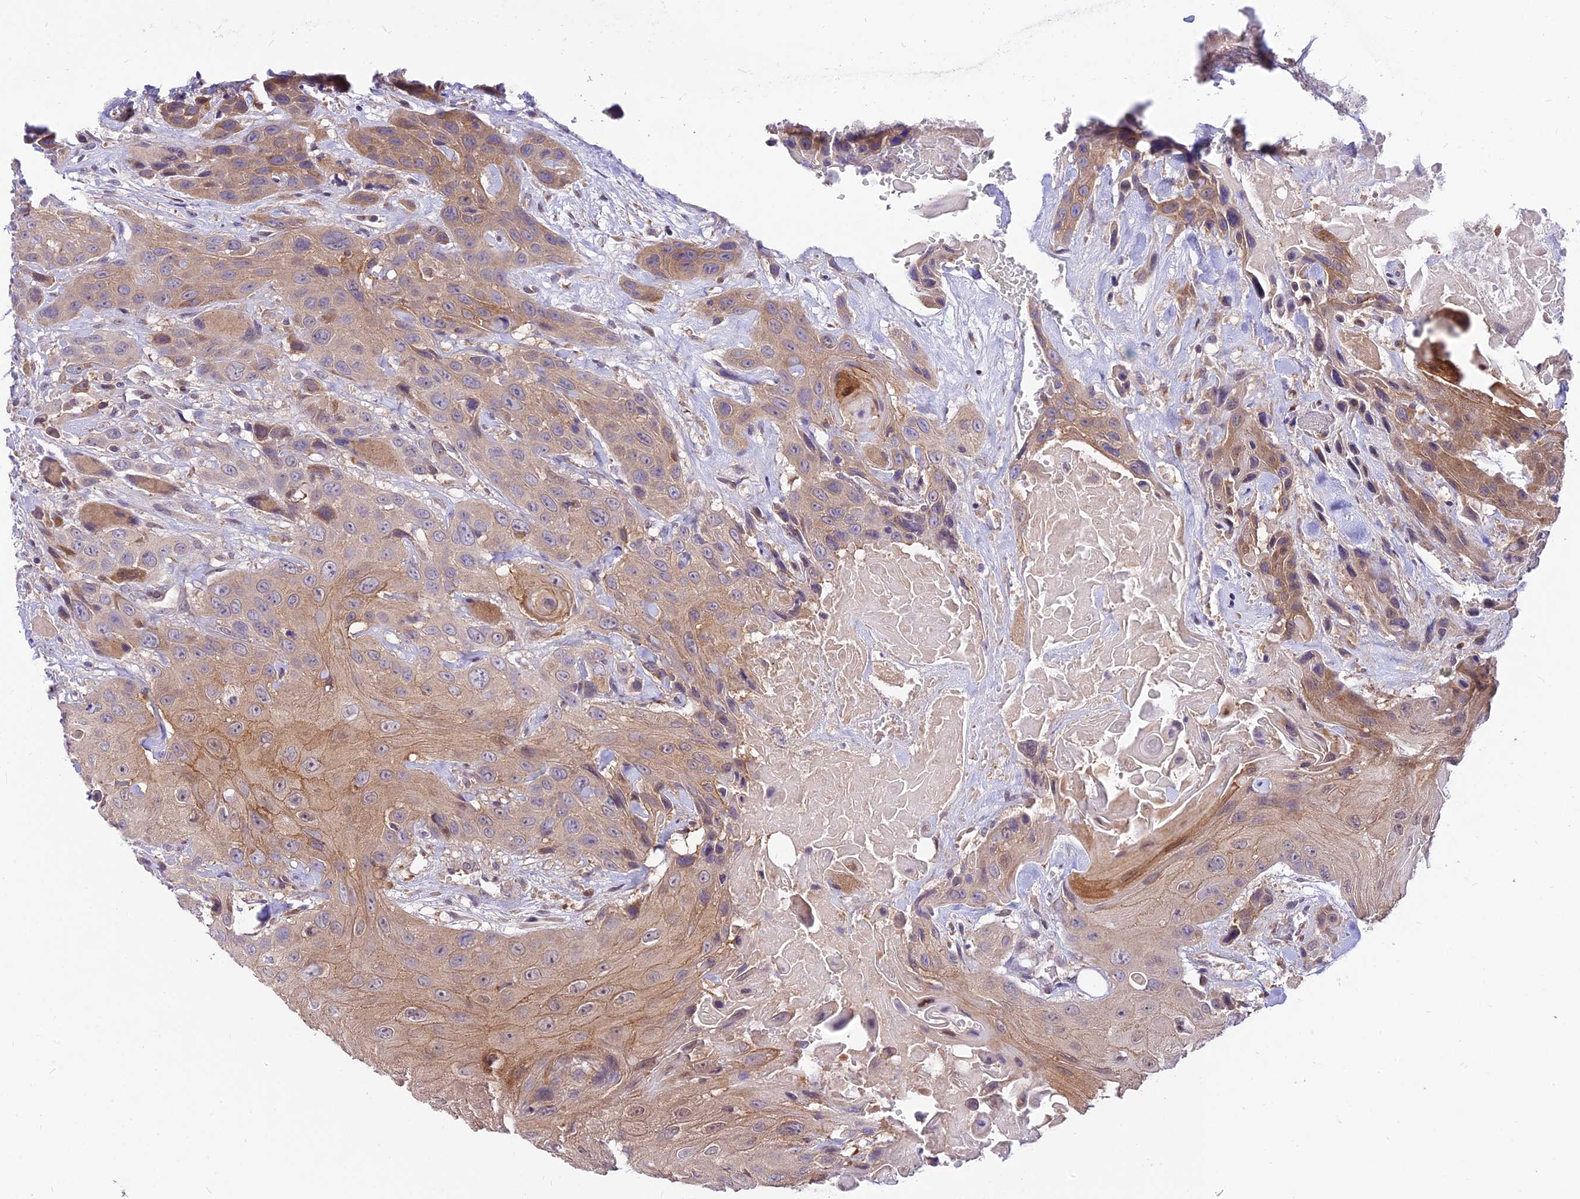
{"staining": {"intensity": "weak", "quantity": "25%-75%", "location": "cytoplasmic/membranous"}, "tissue": "head and neck cancer", "cell_type": "Tumor cells", "image_type": "cancer", "snomed": [{"axis": "morphology", "description": "Squamous cell carcinoma, NOS"}, {"axis": "topography", "description": "Head-Neck"}], "caption": "Head and neck cancer stained with IHC demonstrates weak cytoplasmic/membranous staining in approximately 25%-75% of tumor cells.", "gene": "C6orf132", "patient": {"sex": "male", "age": 81}}